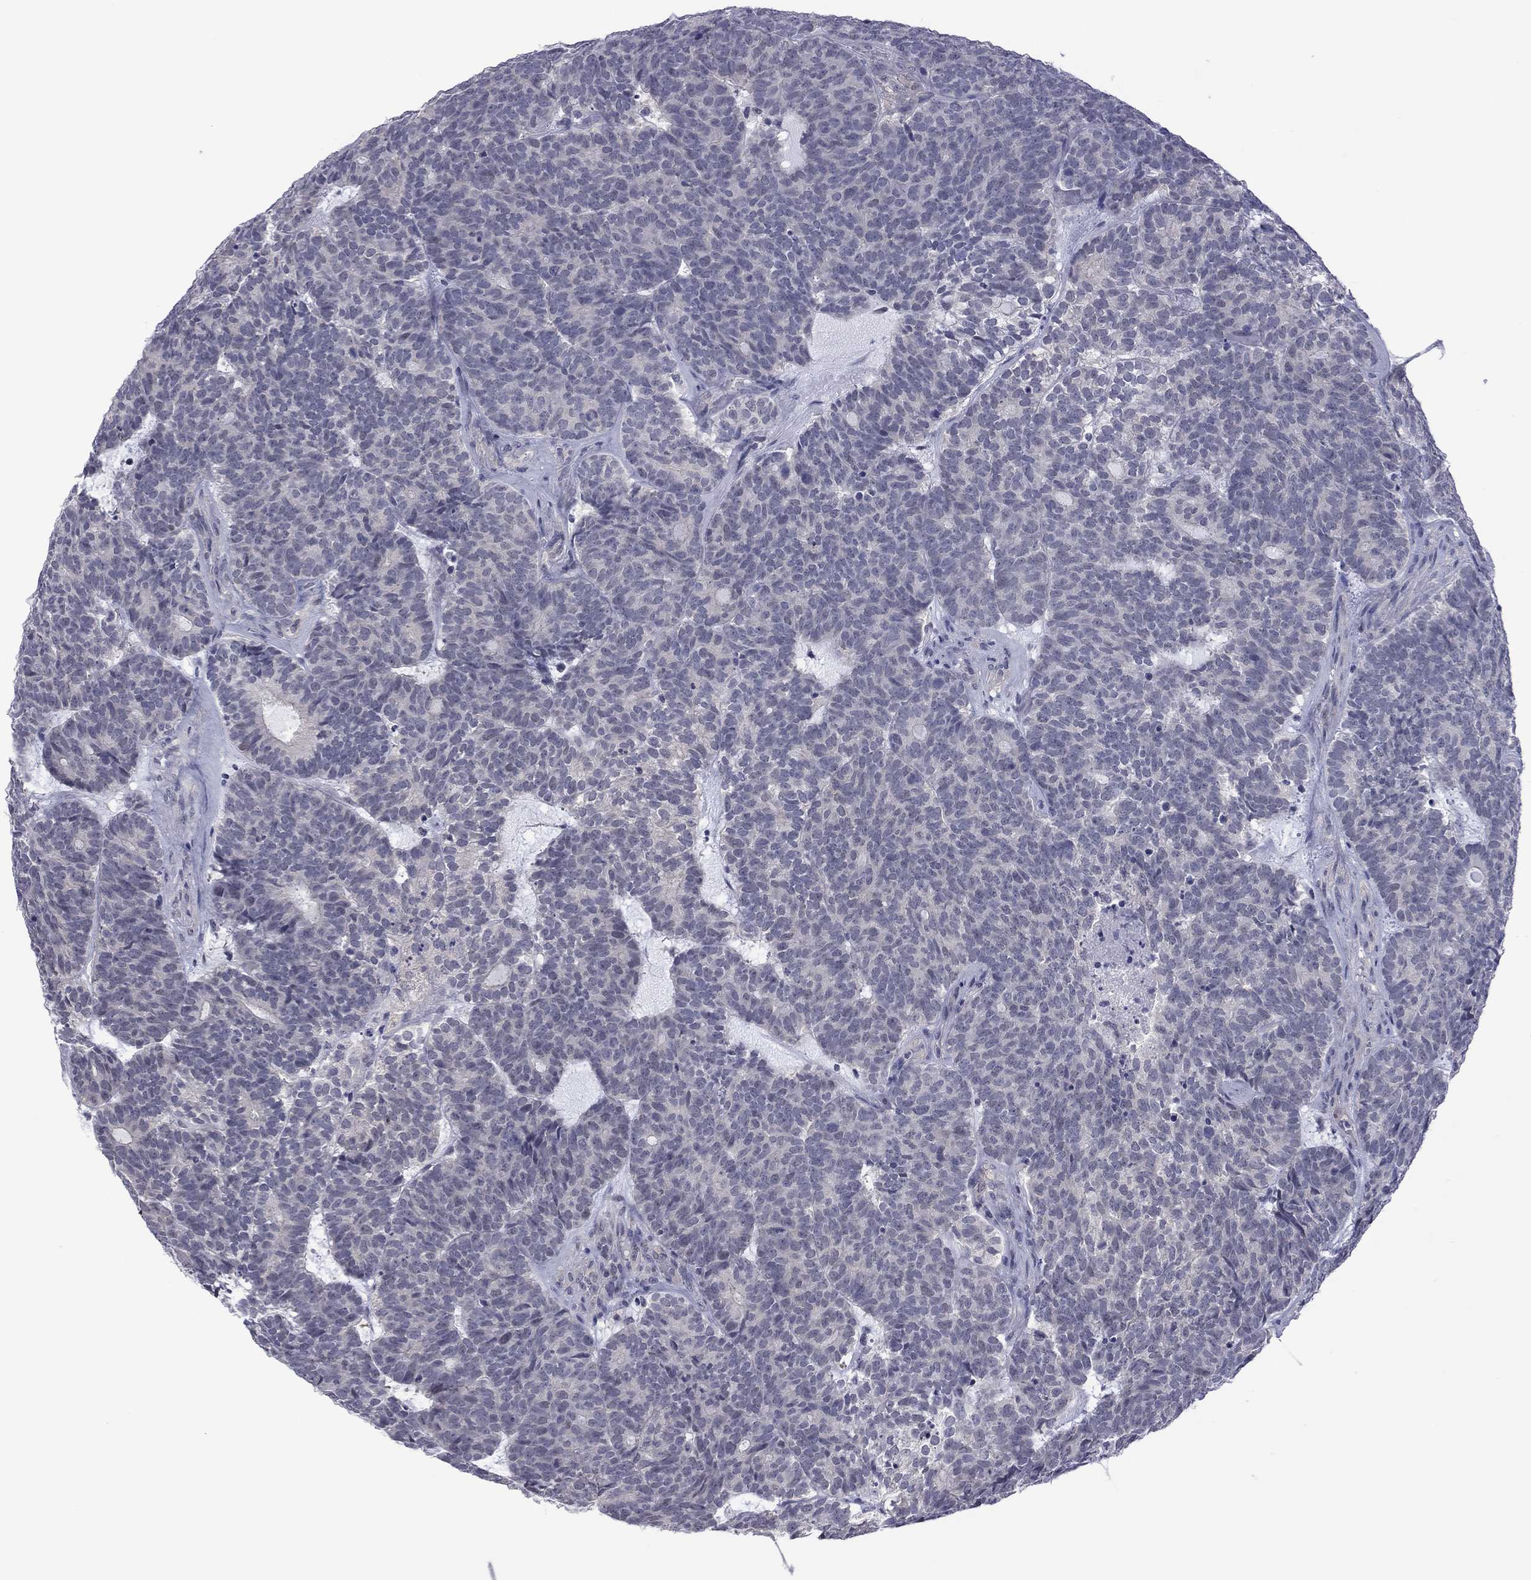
{"staining": {"intensity": "negative", "quantity": "none", "location": "none"}, "tissue": "head and neck cancer", "cell_type": "Tumor cells", "image_type": "cancer", "snomed": [{"axis": "morphology", "description": "Adenocarcinoma, NOS"}, {"axis": "topography", "description": "Head-Neck"}], "caption": "An IHC micrograph of head and neck adenocarcinoma is shown. There is no staining in tumor cells of head and neck adenocarcinoma.", "gene": "POU5F2", "patient": {"sex": "female", "age": 81}}